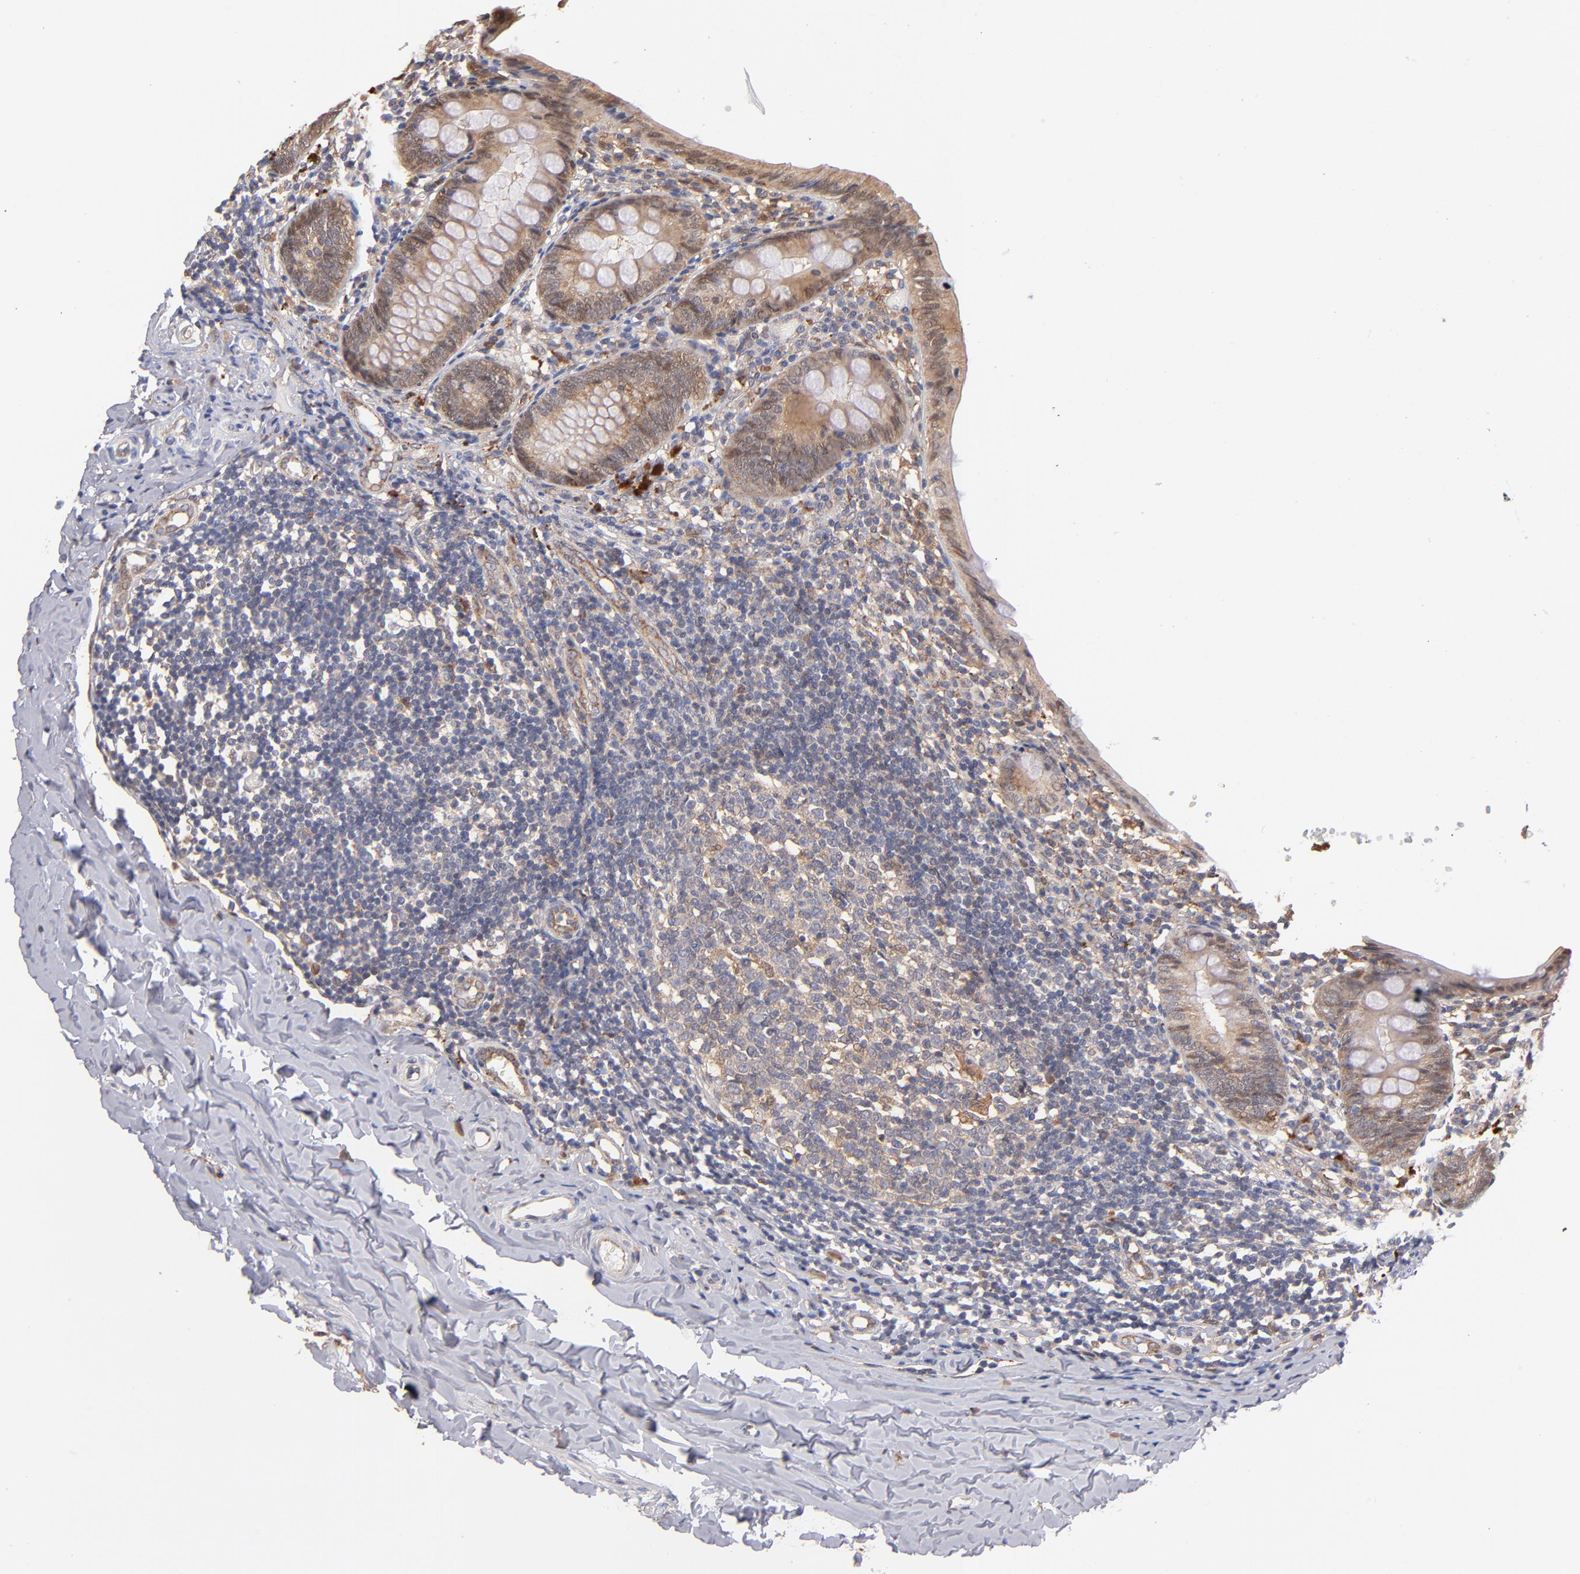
{"staining": {"intensity": "moderate", "quantity": ">75%", "location": "cytoplasmic/membranous"}, "tissue": "appendix", "cell_type": "Glandular cells", "image_type": "normal", "snomed": [{"axis": "morphology", "description": "Normal tissue, NOS"}, {"axis": "topography", "description": "Appendix"}], "caption": "Immunohistochemical staining of benign appendix demonstrates medium levels of moderate cytoplasmic/membranous staining in approximately >75% of glandular cells.", "gene": "GMFB", "patient": {"sex": "female", "age": 17}}